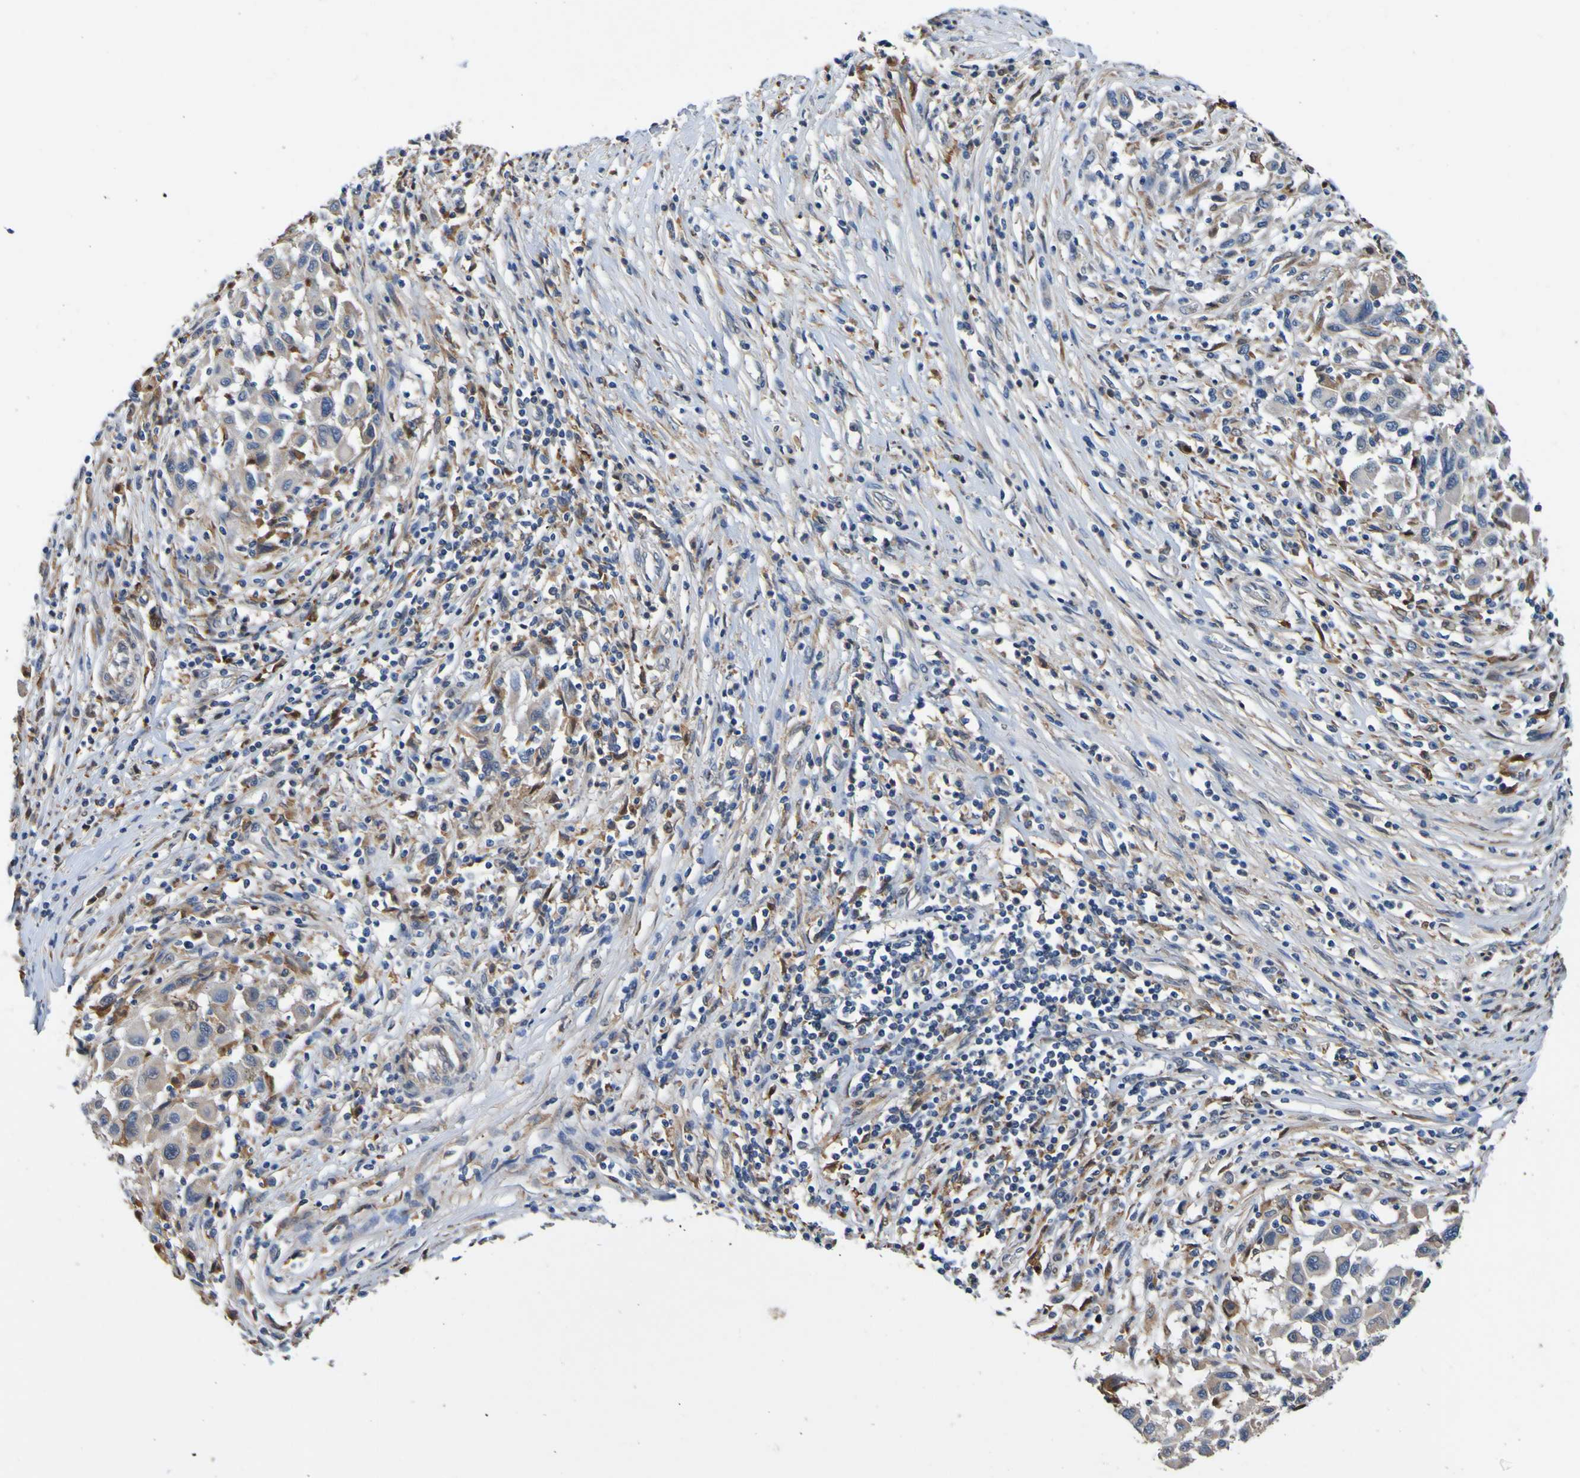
{"staining": {"intensity": "moderate", "quantity": ">75%", "location": "cytoplasmic/membranous"}, "tissue": "melanoma", "cell_type": "Tumor cells", "image_type": "cancer", "snomed": [{"axis": "morphology", "description": "Malignant melanoma, Metastatic site"}, {"axis": "topography", "description": "Lymph node"}], "caption": "The immunohistochemical stain shows moderate cytoplasmic/membranous staining in tumor cells of melanoma tissue.", "gene": "METAP2", "patient": {"sex": "male", "age": 61}}